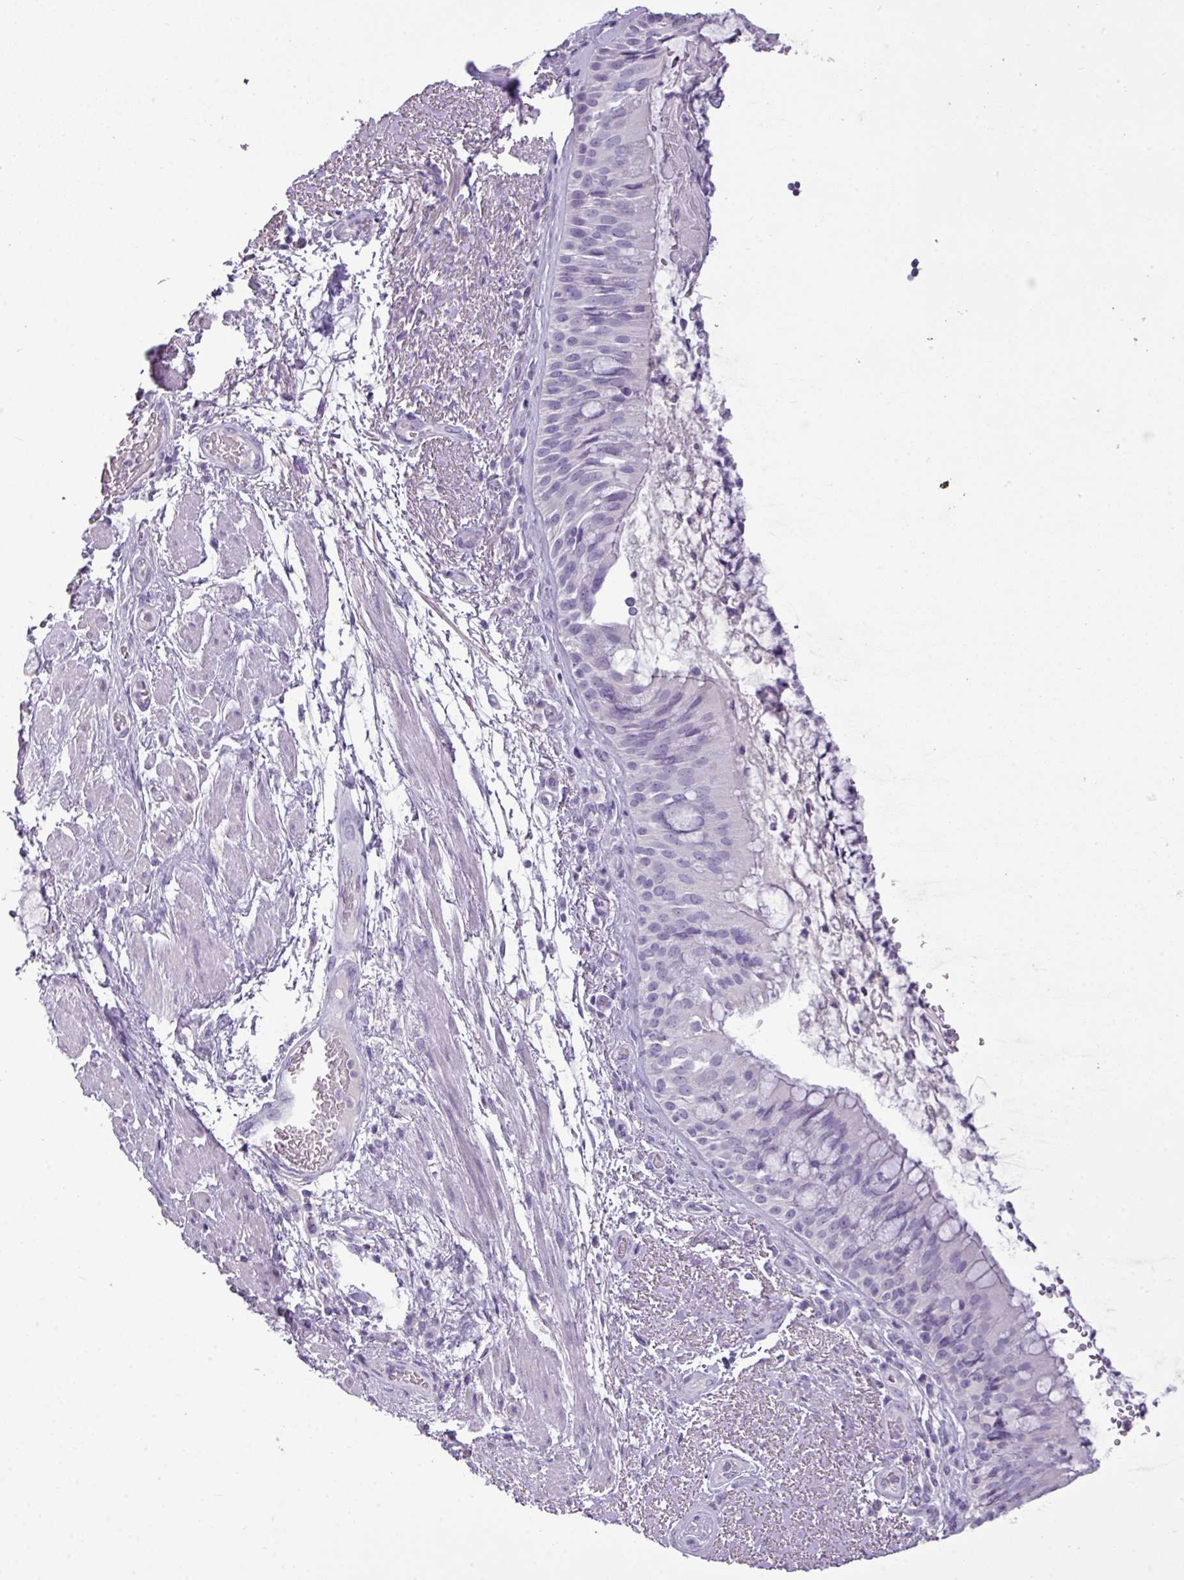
{"staining": {"intensity": "negative", "quantity": "none", "location": "none"}, "tissue": "bronchus", "cell_type": "Respiratory epithelial cells", "image_type": "normal", "snomed": [{"axis": "morphology", "description": "Normal tissue, NOS"}, {"axis": "topography", "description": "Cartilage tissue"}, {"axis": "topography", "description": "Bronchus"}], "caption": "This is a photomicrograph of immunohistochemistry staining of normal bronchus, which shows no positivity in respiratory epithelial cells.", "gene": "TMEM91", "patient": {"sex": "male", "age": 63}}